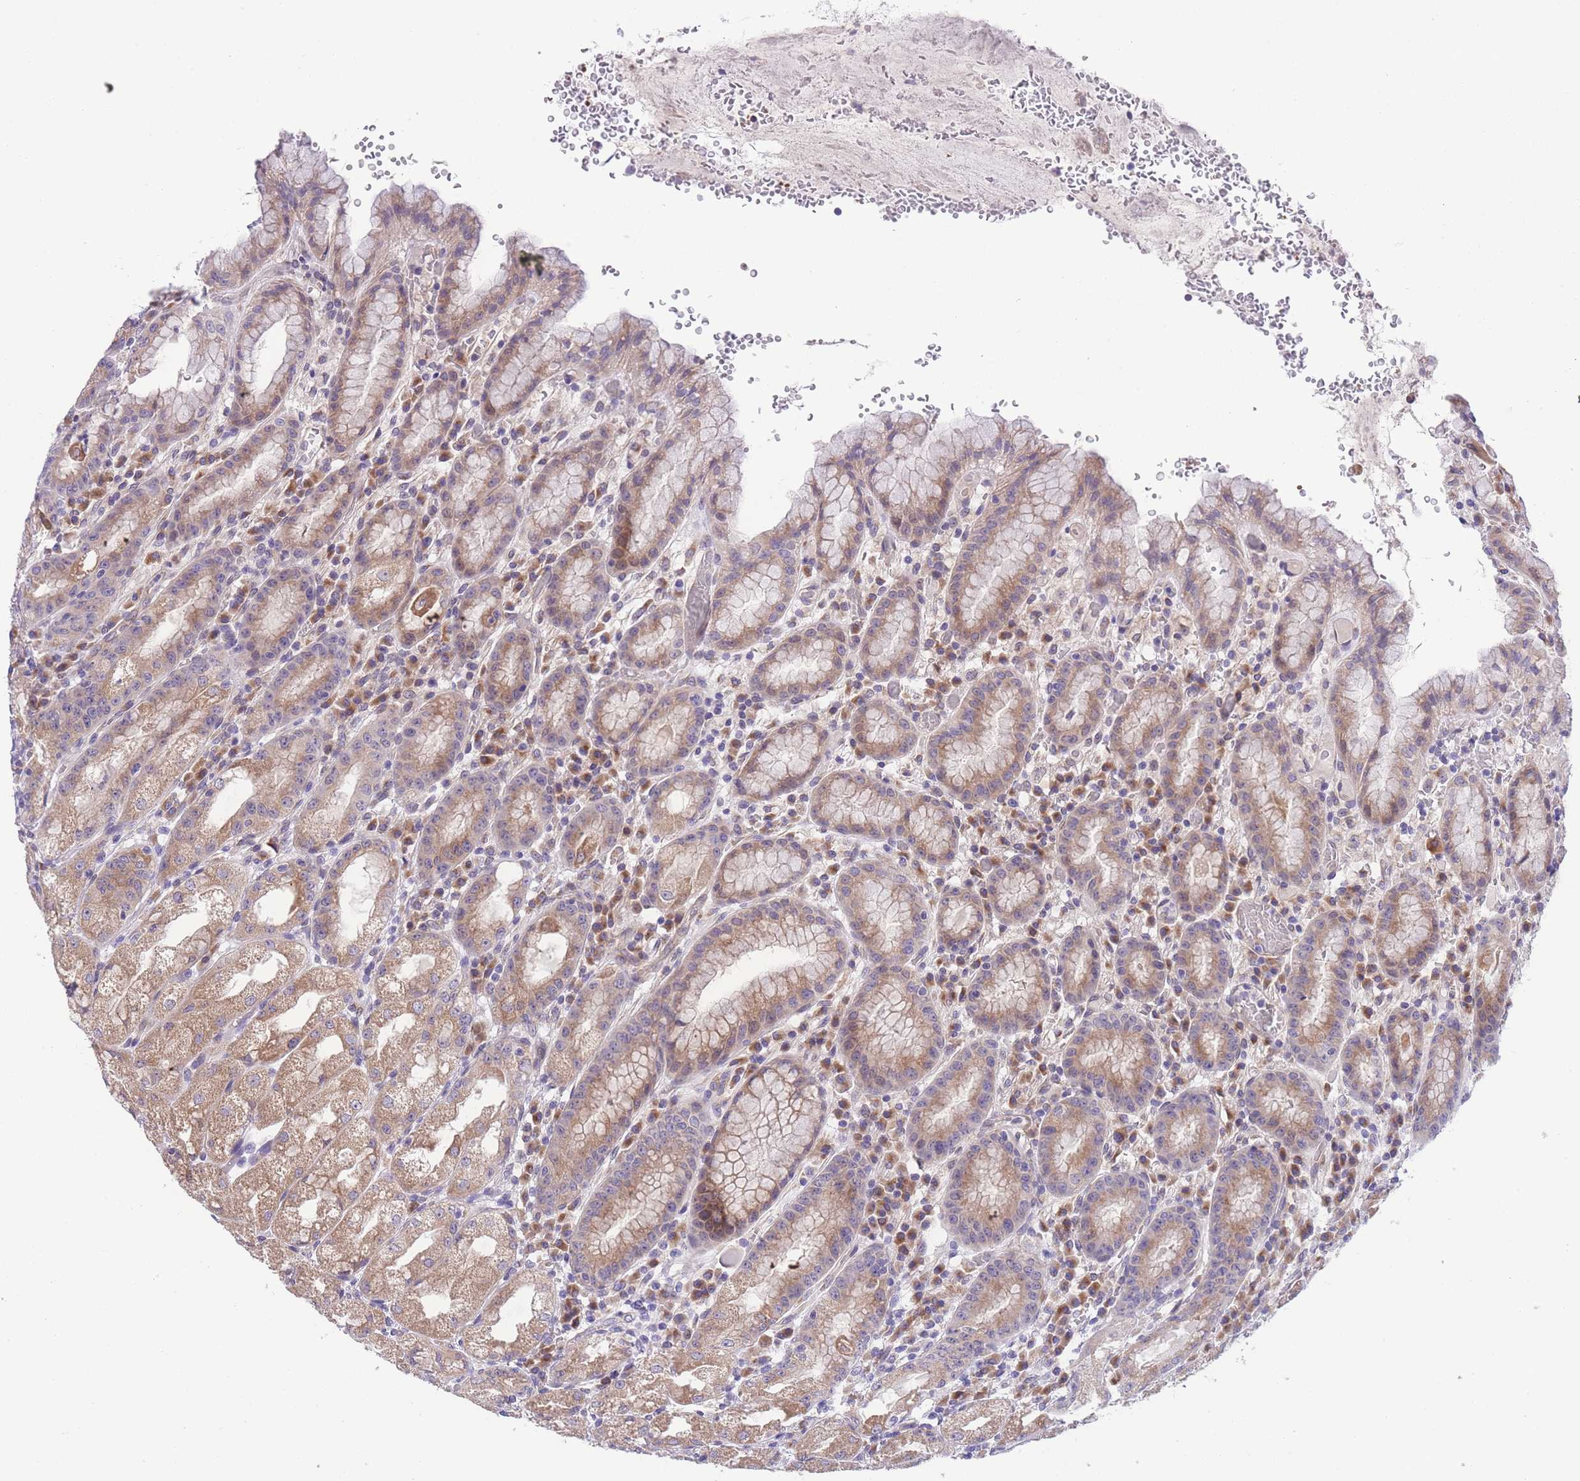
{"staining": {"intensity": "moderate", "quantity": ">75%", "location": "cytoplasmic/membranous"}, "tissue": "stomach", "cell_type": "Glandular cells", "image_type": "normal", "snomed": [{"axis": "morphology", "description": "Normal tissue, NOS"}, {"axis": "topography", "description": "Stomach, upper"}], "caption": "Immunohistochemistry (IHC) (DAB) staining of normal stomach reveals moderate cytoplasmic/membranous protein expression in approximately >75% of glandular cells. (brown staining indicates protein expression, while blue staining denotes nuclei).", "gene": "WWOX", "patient": {"sex": "male", "age": 52}}